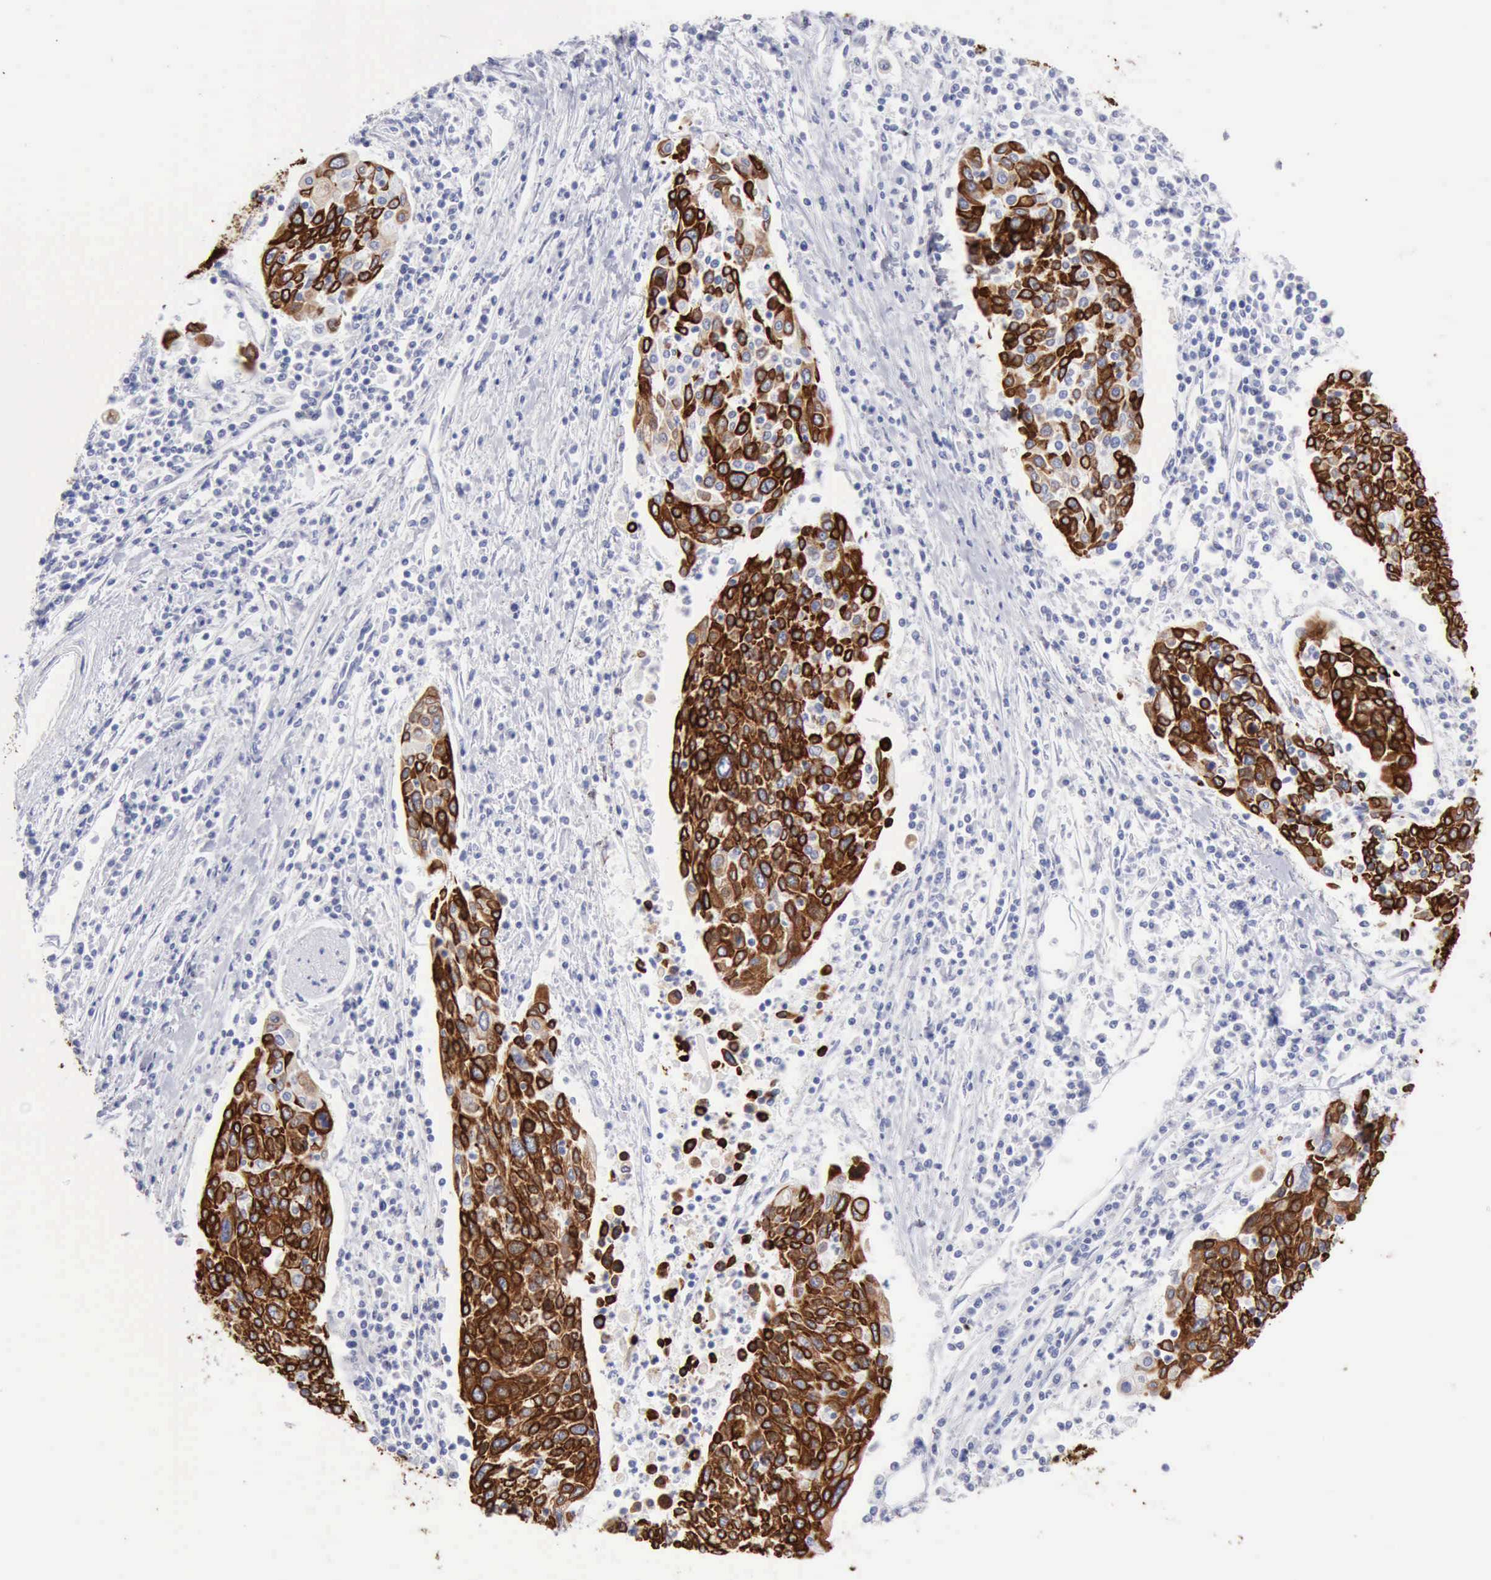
{"staining": {"intensity": "strong", "quantity": ">75%", "location": "cytoplasmic/membranous"}, "tissue": "cervical cancer", "cell_type": "Tumor cells", "image_type": "cancer", "snomed": [{"axis": "morphology", "description": "Squamous cell carcinoma, NOS"}, {"axis": "topography", "description": "Cervix"}], "caption": "This micrograph reveals immunohistochemistry staining of cervical squamous cell carcinoma, with high strong cytoplasmic/membranous expression in approximately >75% of tumor cells.", "gene": "KRT5", "patient": {"sex": "female", "age": 40}}